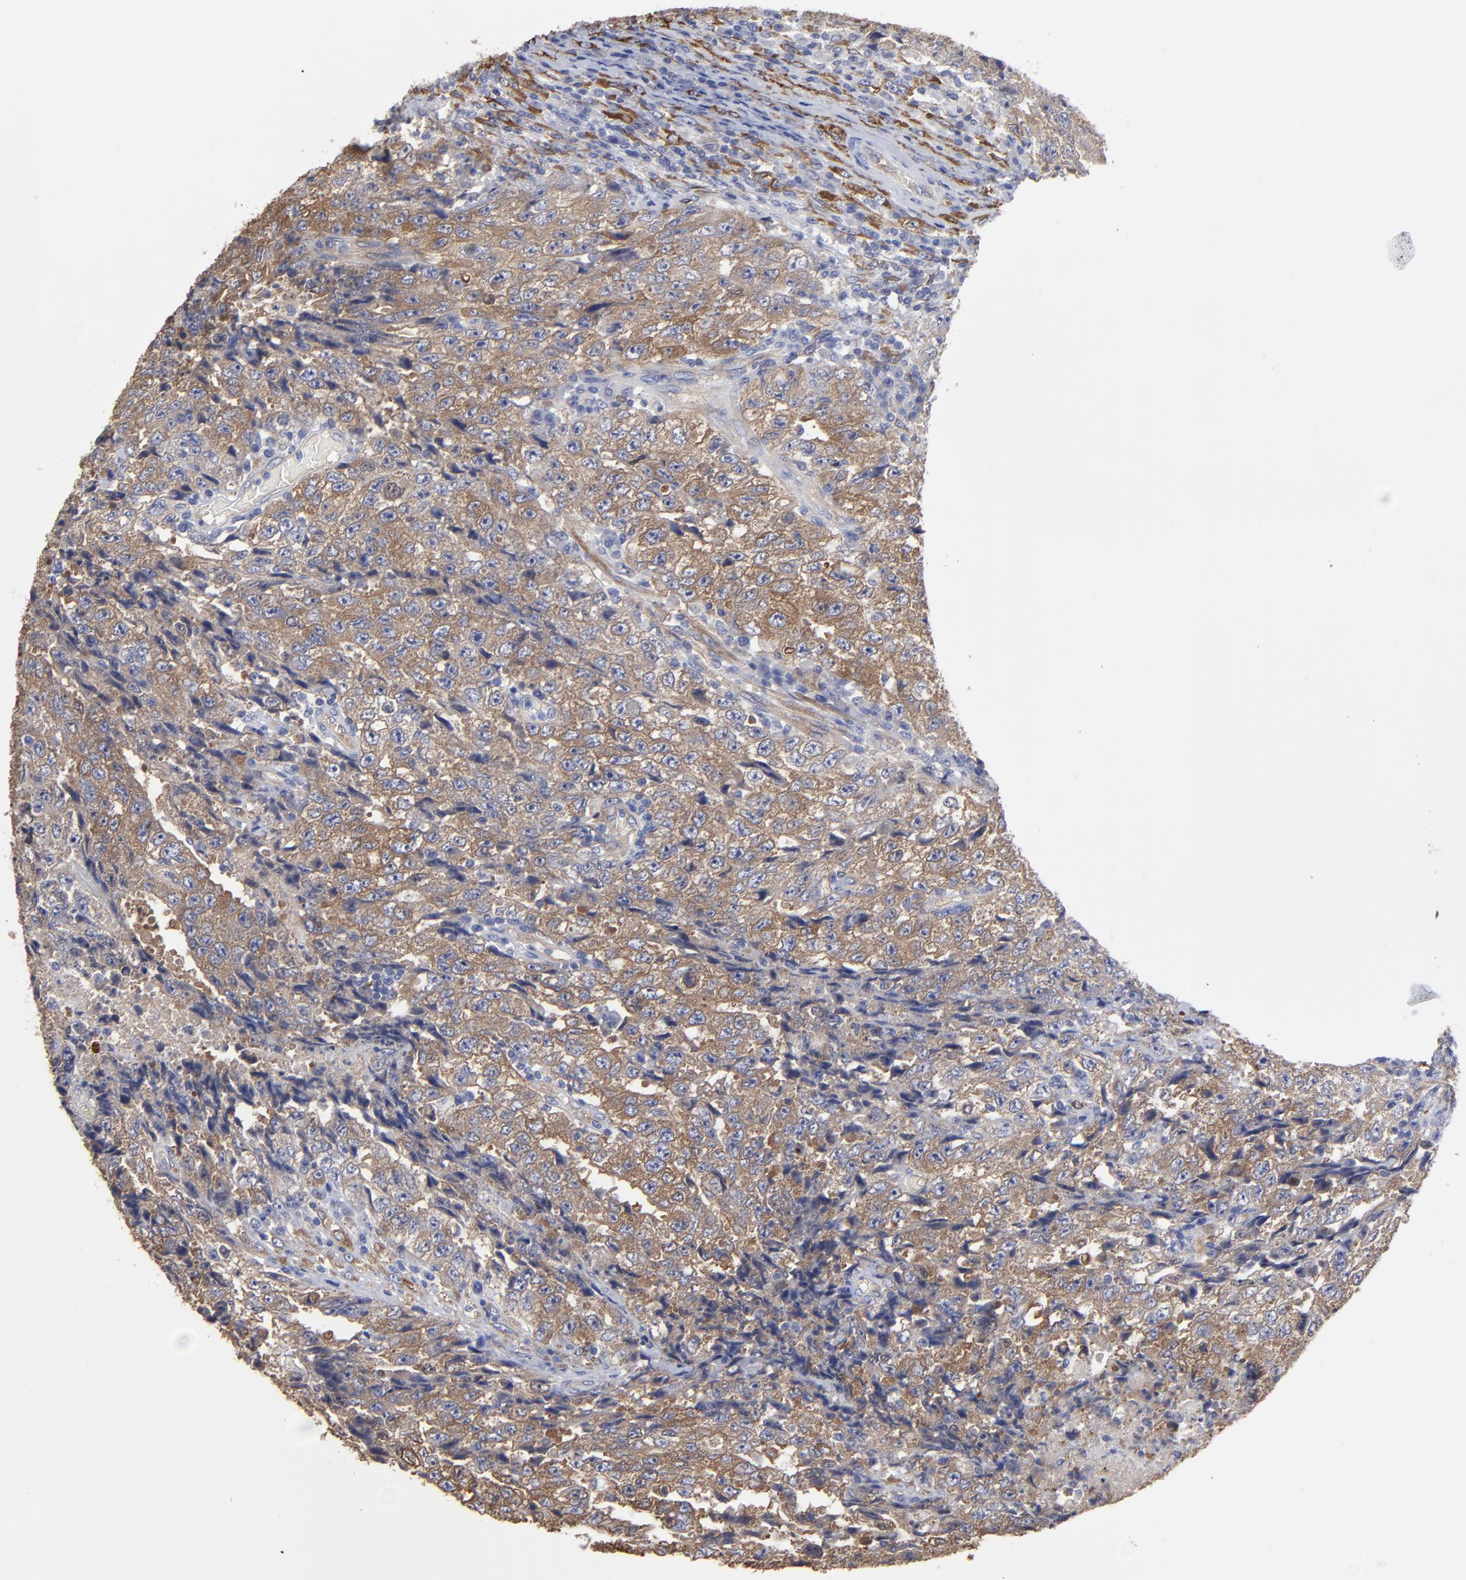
{"staining": {"intensity": "moderate", "quantity": ">75%", "location": "cytoplasmic/membranous"}, "tissue": "testis cancer", "cell_type": "Tumor cells", "image_type": "cancer", "snomed": [{"axis": "morphology", "description": "Necrosis, NOS"}, {"axis": "morphology", "description": "Carcinoma, Embryonal, NOS"}, {"axis": "topography", "description": "Testis"}], "caption": "IHC image of neoplastic tissue: testis cancer (embryonal carcinoma) stained using immunohistochemistry (IHC) displays medium levels of moderate protein expression localized specifically in the cytoplasmic/membranous of tumor cells, appearing as a cytoplasmic/membranous brown color.", "gene": "CILP", "patient": {"sex": "male", "age": 19}}